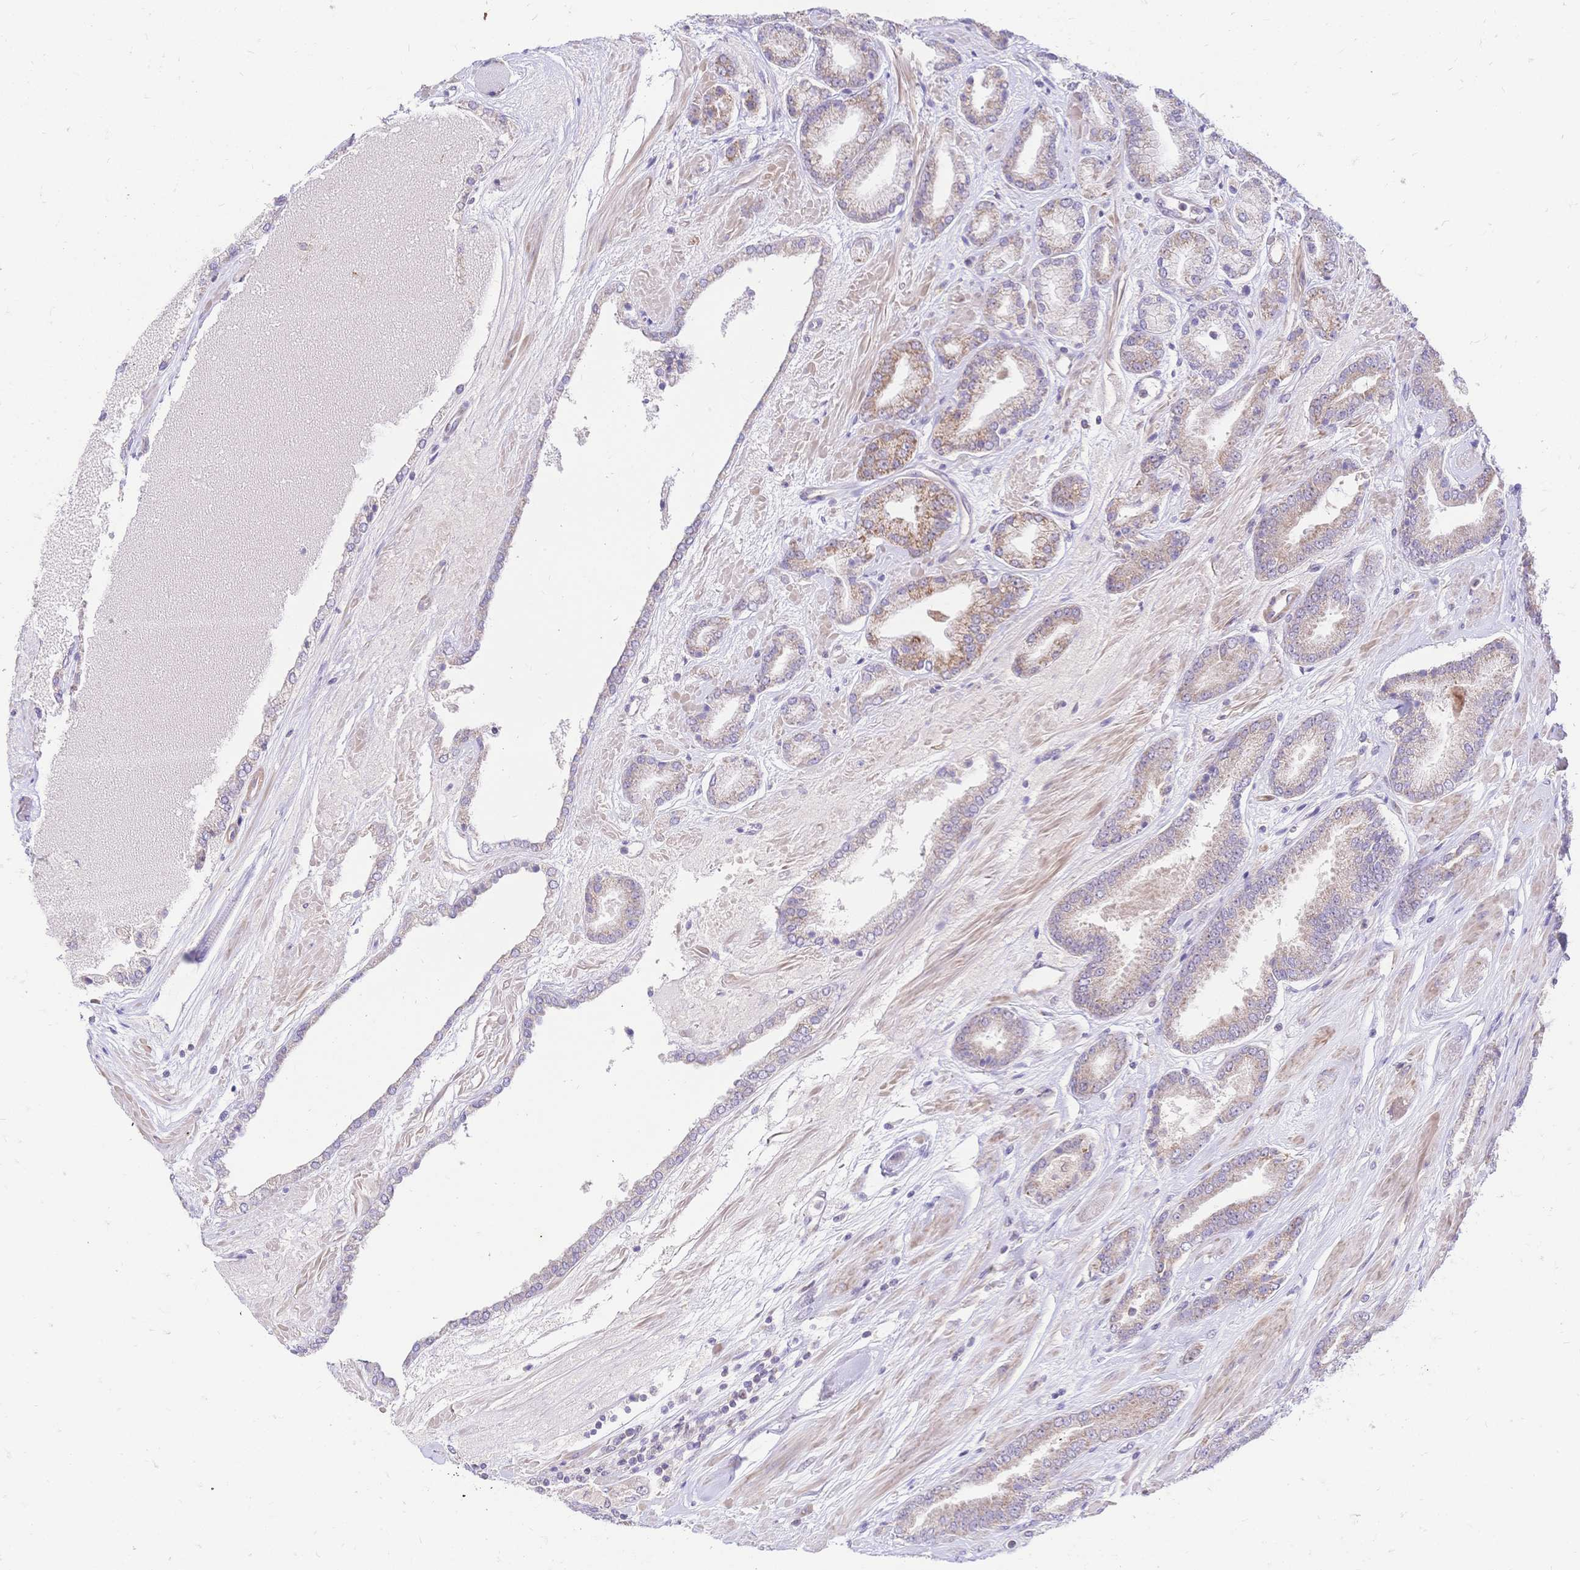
{"staining": {"intensity": "moderate", "quantity": ">75%", "location": "cytoplasmic/membranous"}, "tissue": "prostate cancer", "cell_type": "Tumor cells", "image_type": "cancer", "snomed": [{"axis": "morphology", "description": "Adenocarcinoma, High grade"}, {"axis": "topography", "description": "Prostate"}], "caption": "Prostate adenocarcinoma (high-grade) stained for a protein shows moderate cytoplasmic/membranous positivity in tumor cells.", "gene": "CLEC18B", "patient": {"sex": "male", "age": 56}}